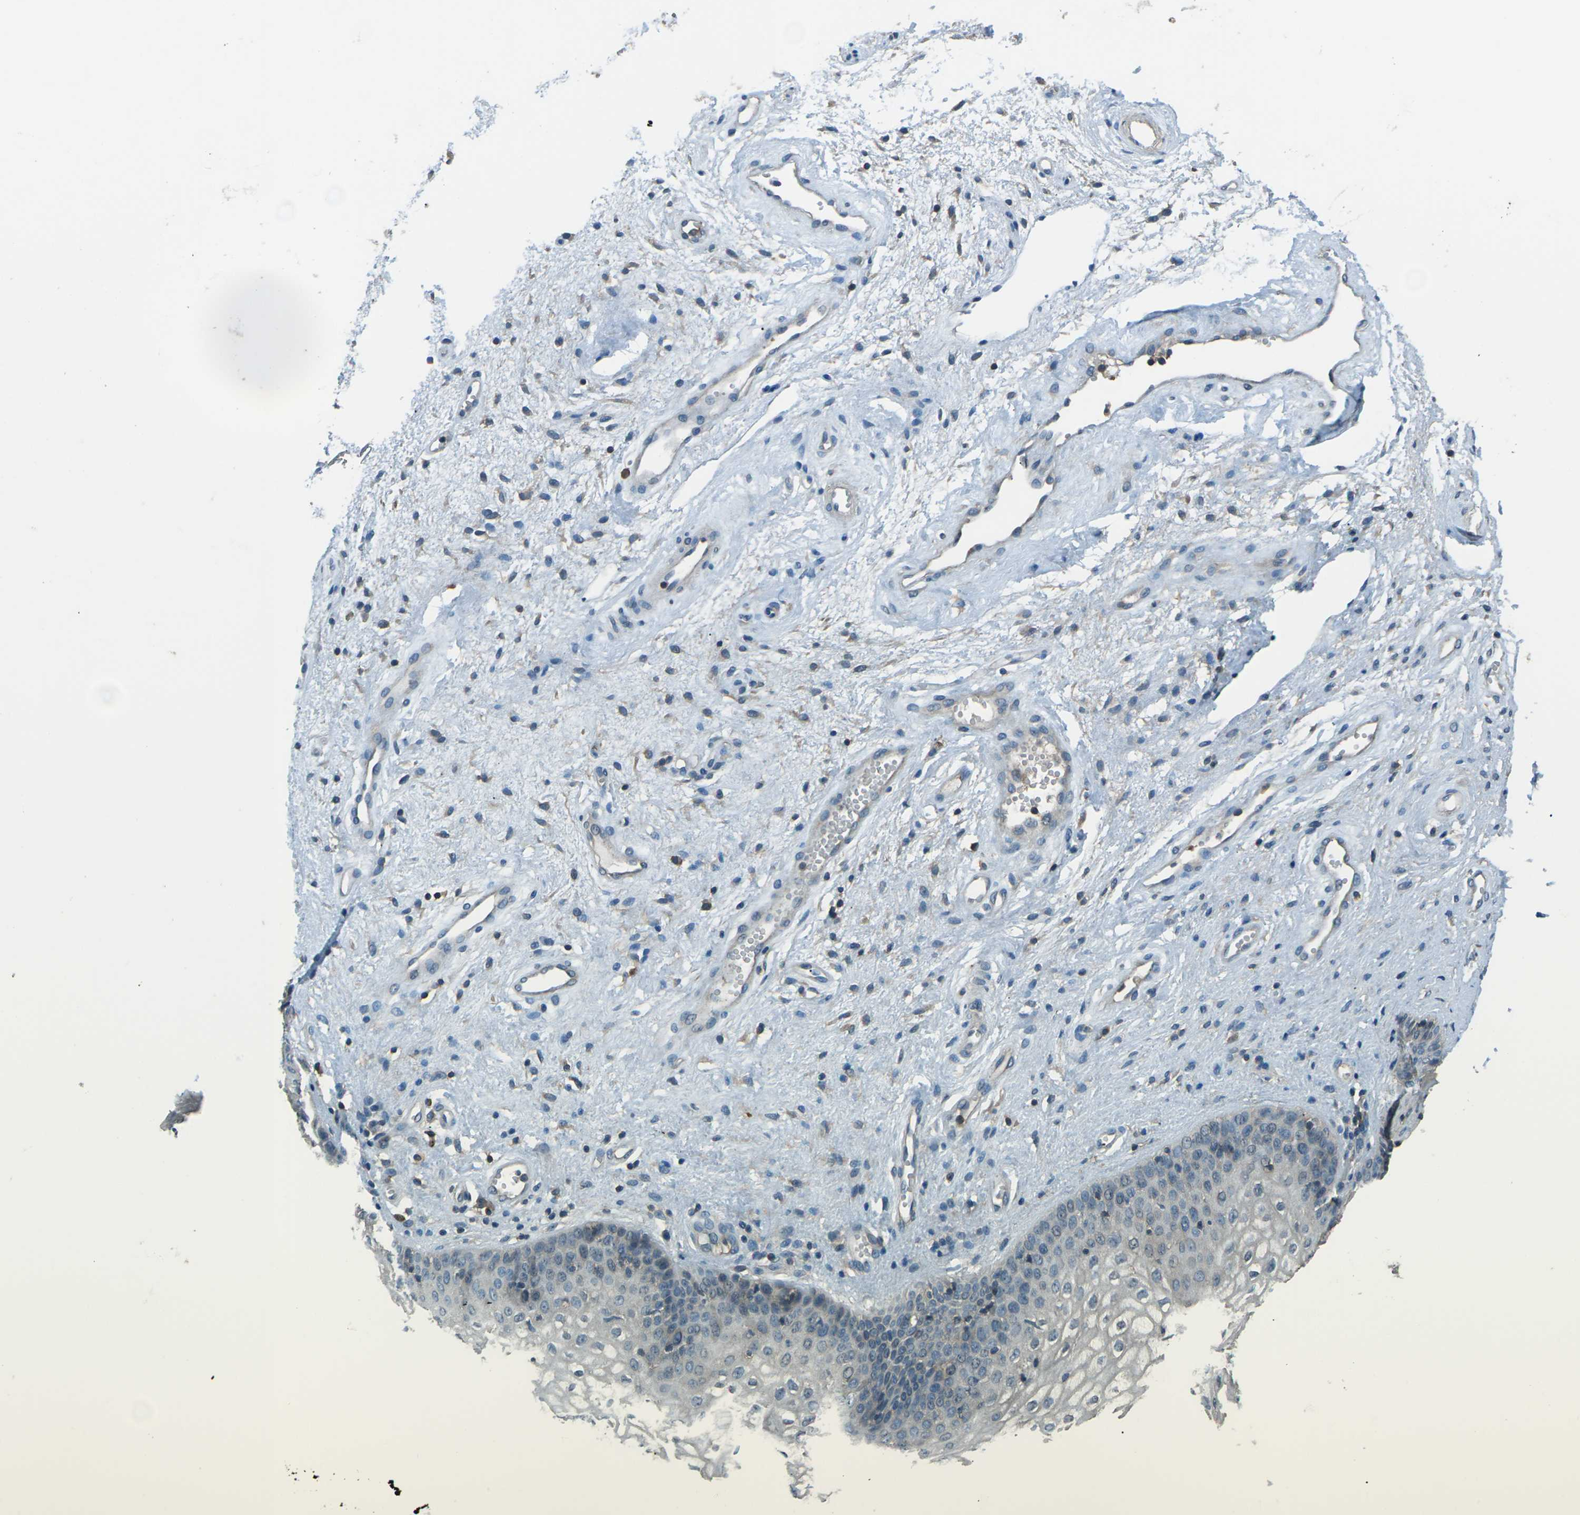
{"staining": {"intensity": "negative", "quantity": "none", "location": "none"}, "tissue": "vagina", "cell_type": "Squamous epithelial cells", "image_type": "normal", "snomed": [{"axis": "morphology", "description": "Normal tissue, NOS"}, {"axis": "topography", "description": "Vagina"}], "caption": "Immunohistochemical staining of unremarkable human vagina reveals no significant staining in squamous epithelial cells.", "gene": "CMTM4", "patient": {"sex": "female", "age": 34}}